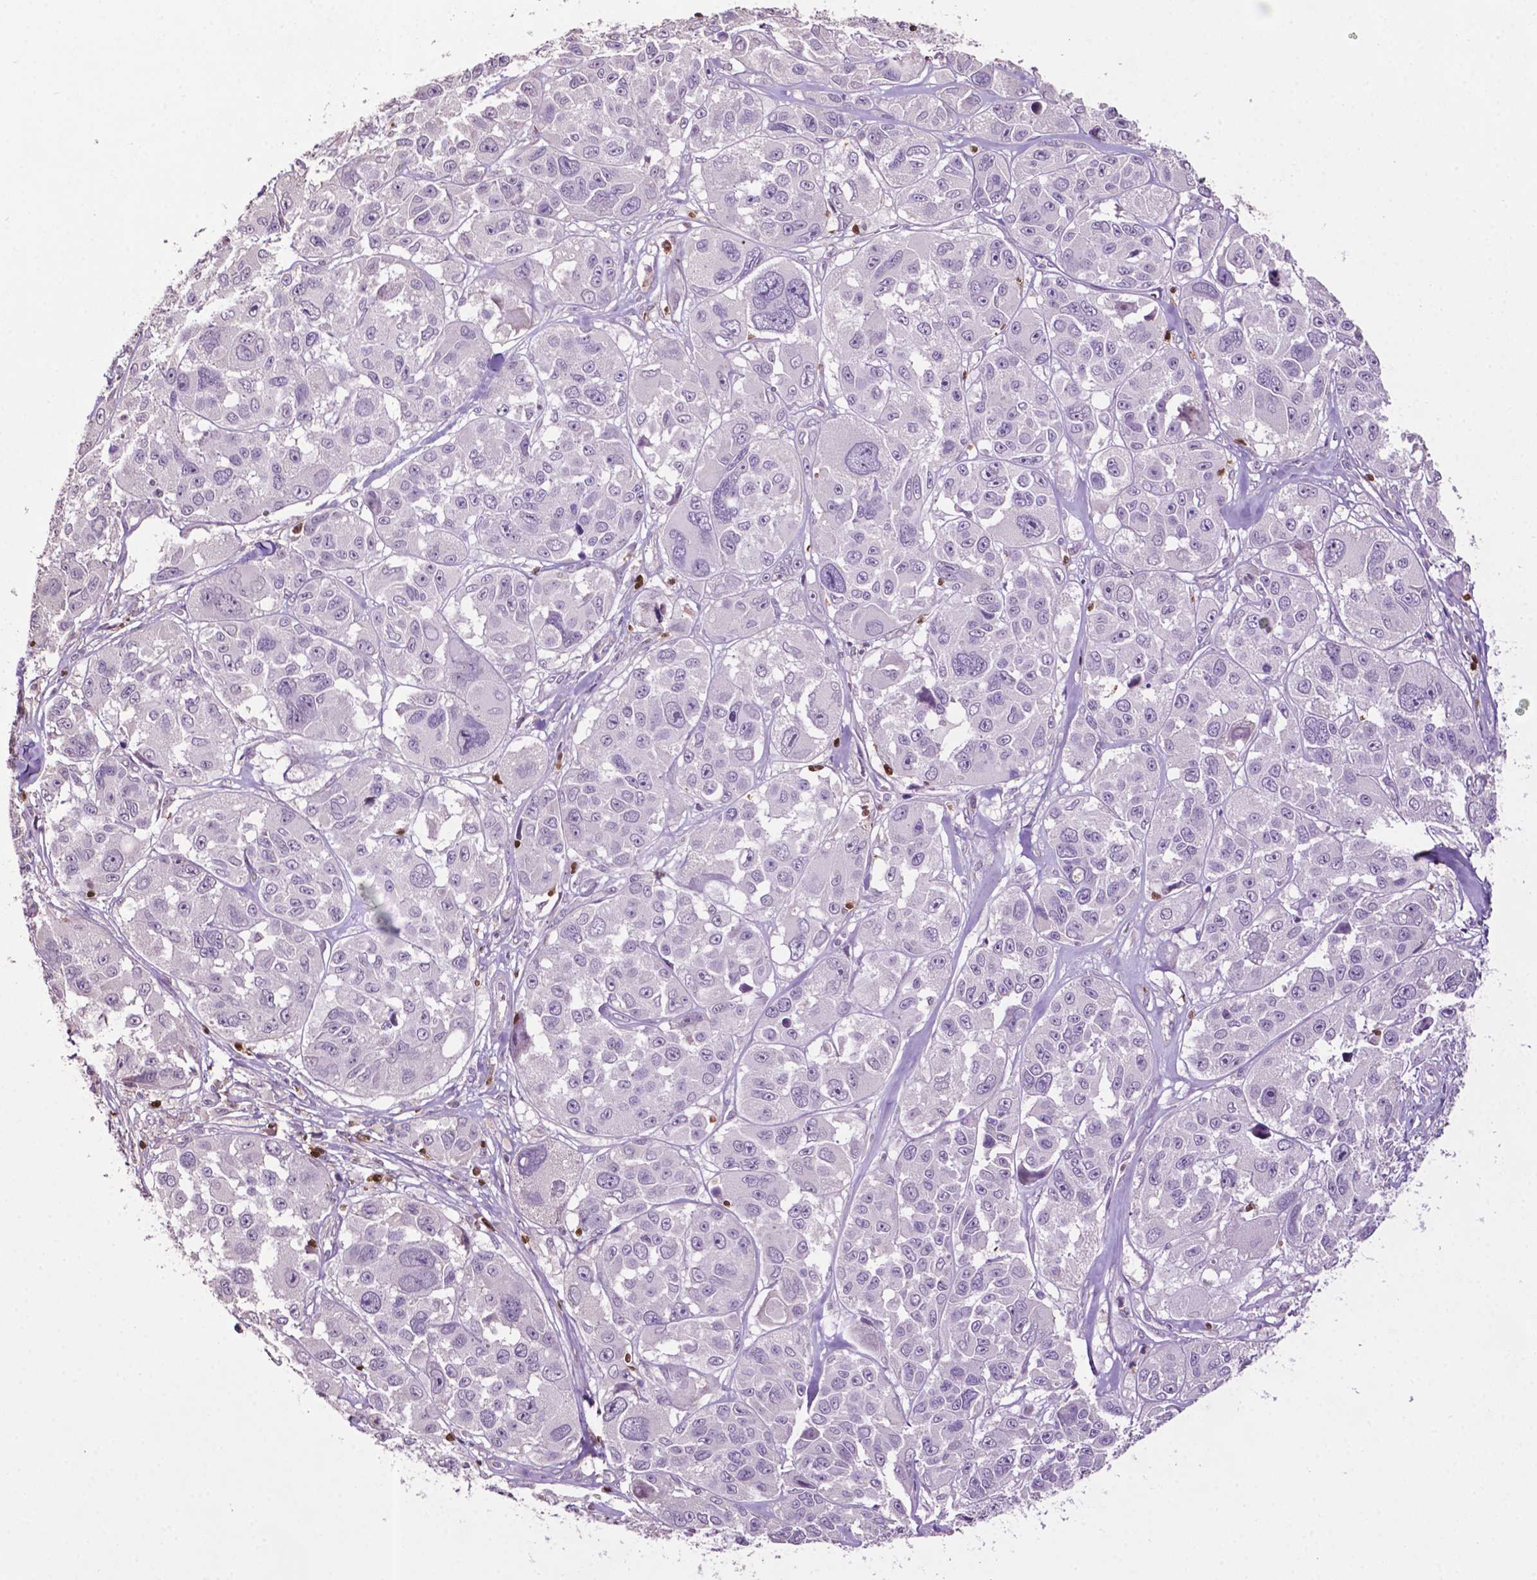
{"staining": {"intensity": "negative", "quantity": "none", "location": "none"}, "tissue": "melanoma", "cell_type": "Tumor cells", "image_type": "cancer", "snomed": [{"axis": "morphology", "description": "Malignant melanoma, NOS"}, {"axis": "topography", "description": "Skin"}], "caption": "A photomicrograph of malignant melanoma stained for a protein exhibits no brown staining in tumor cells. (DAB immunohistochemistry (IHC) with hematoxylin counter stain).", "gene": "TBC1D10C", "patient": {"sex": "female", "age": 66}}